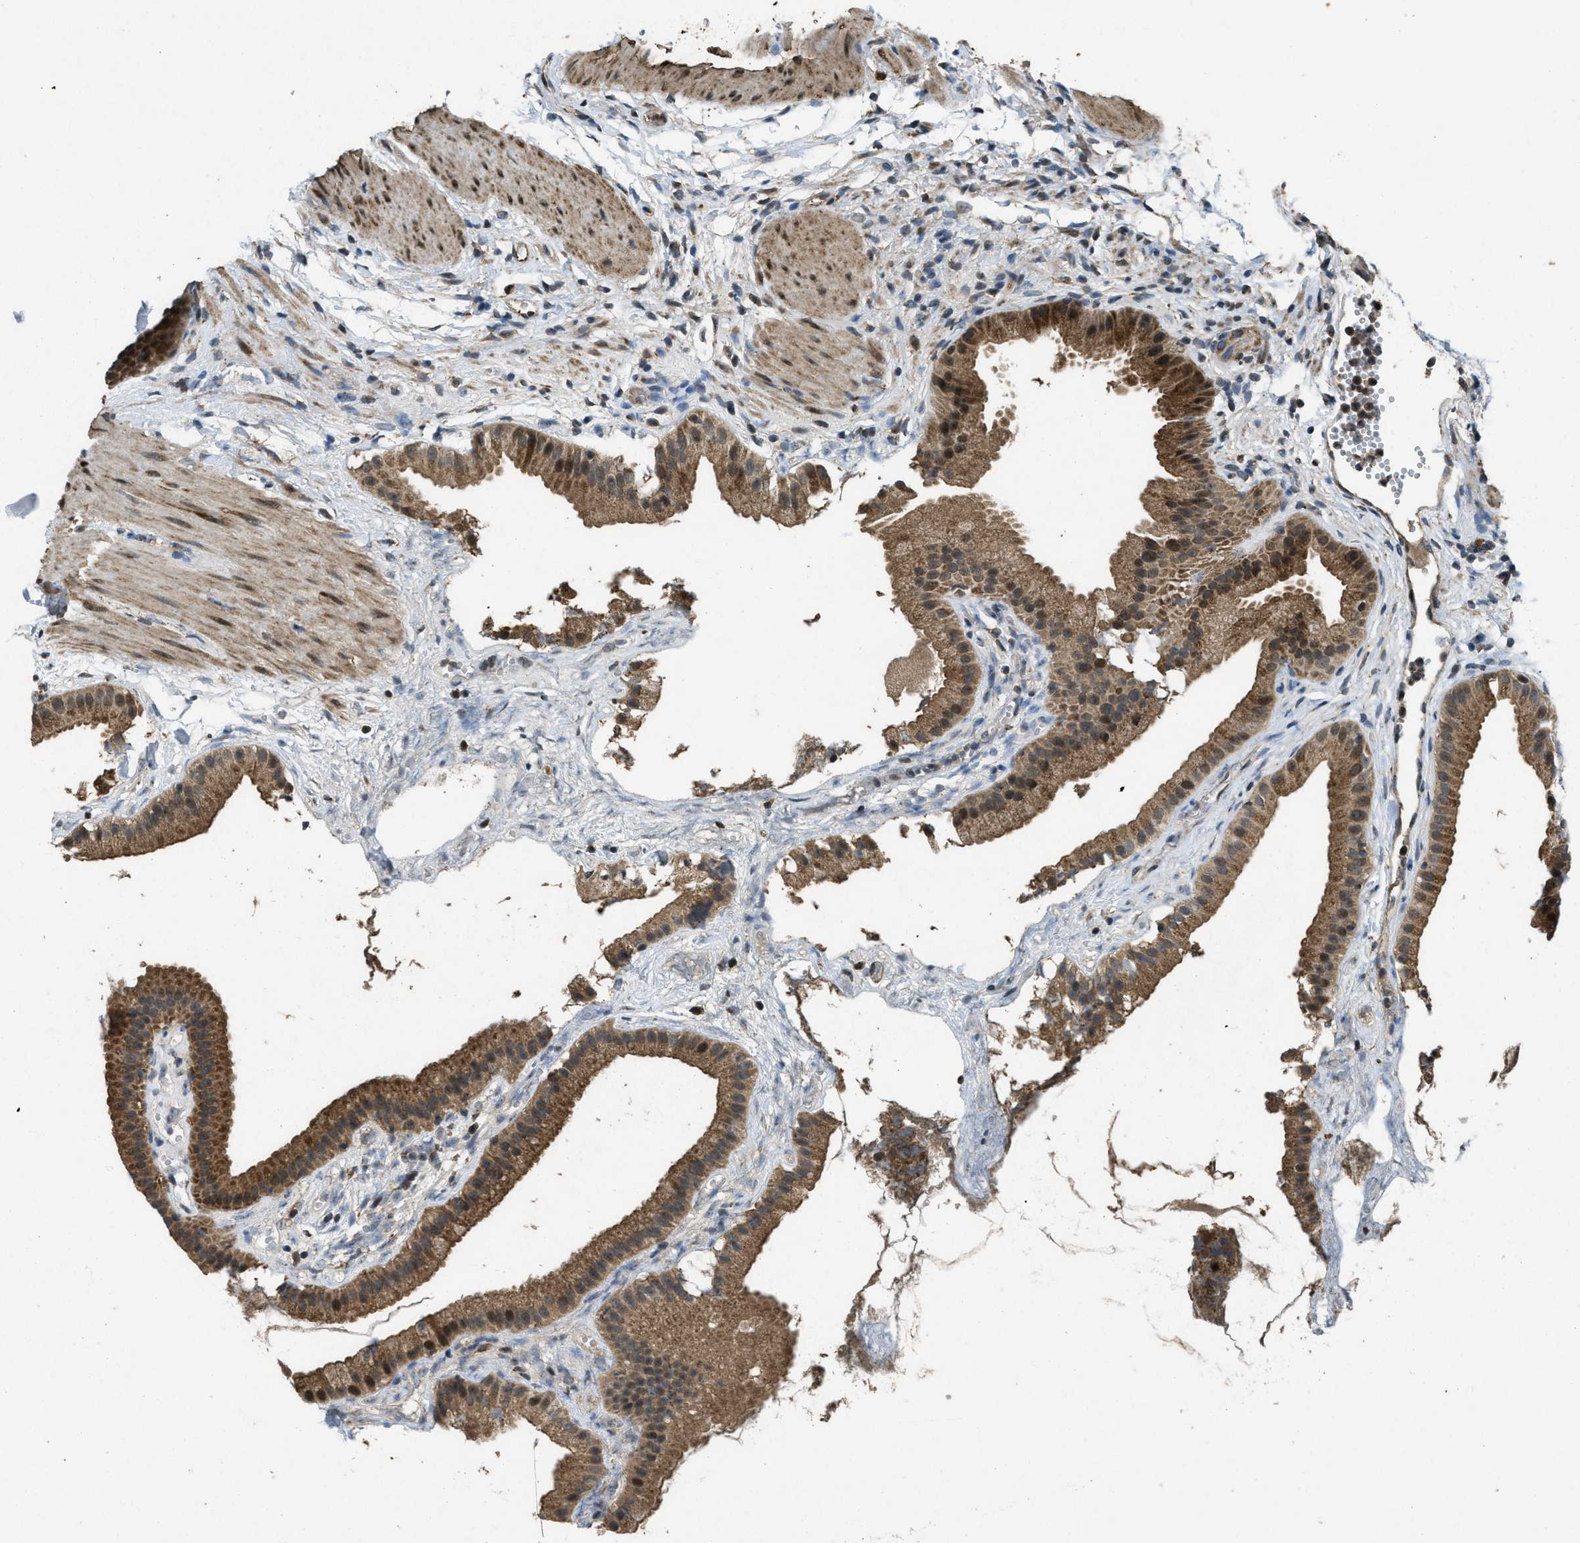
{"staining": {"intensity": "moderate", "quantity": ">75%", "location": "cytoplasmic/membranous"}, "tissue": "gallbladder", "cell_type": "Glandular cells", "image_type": "normal", "snomed": [{"axis": "morphology", "description": "Normal tissue, NOS"}, {"axis": "topography", "description": "Gallbladder"}], "caption": "Protein analysis of unremarkable gallbladder exhibits moderate cytoplasmic/membranous positivity in about >75% of glandular cells. The staining was performed using DAB (3,3'-diaminobenzidine) to visualize the protein expression in brown, while the nuclei were stained in blue with hematoxylin (Magnification: 20x).", "gene": "PPP1R15A", "patient": {"sex": "female", "age": 64}}